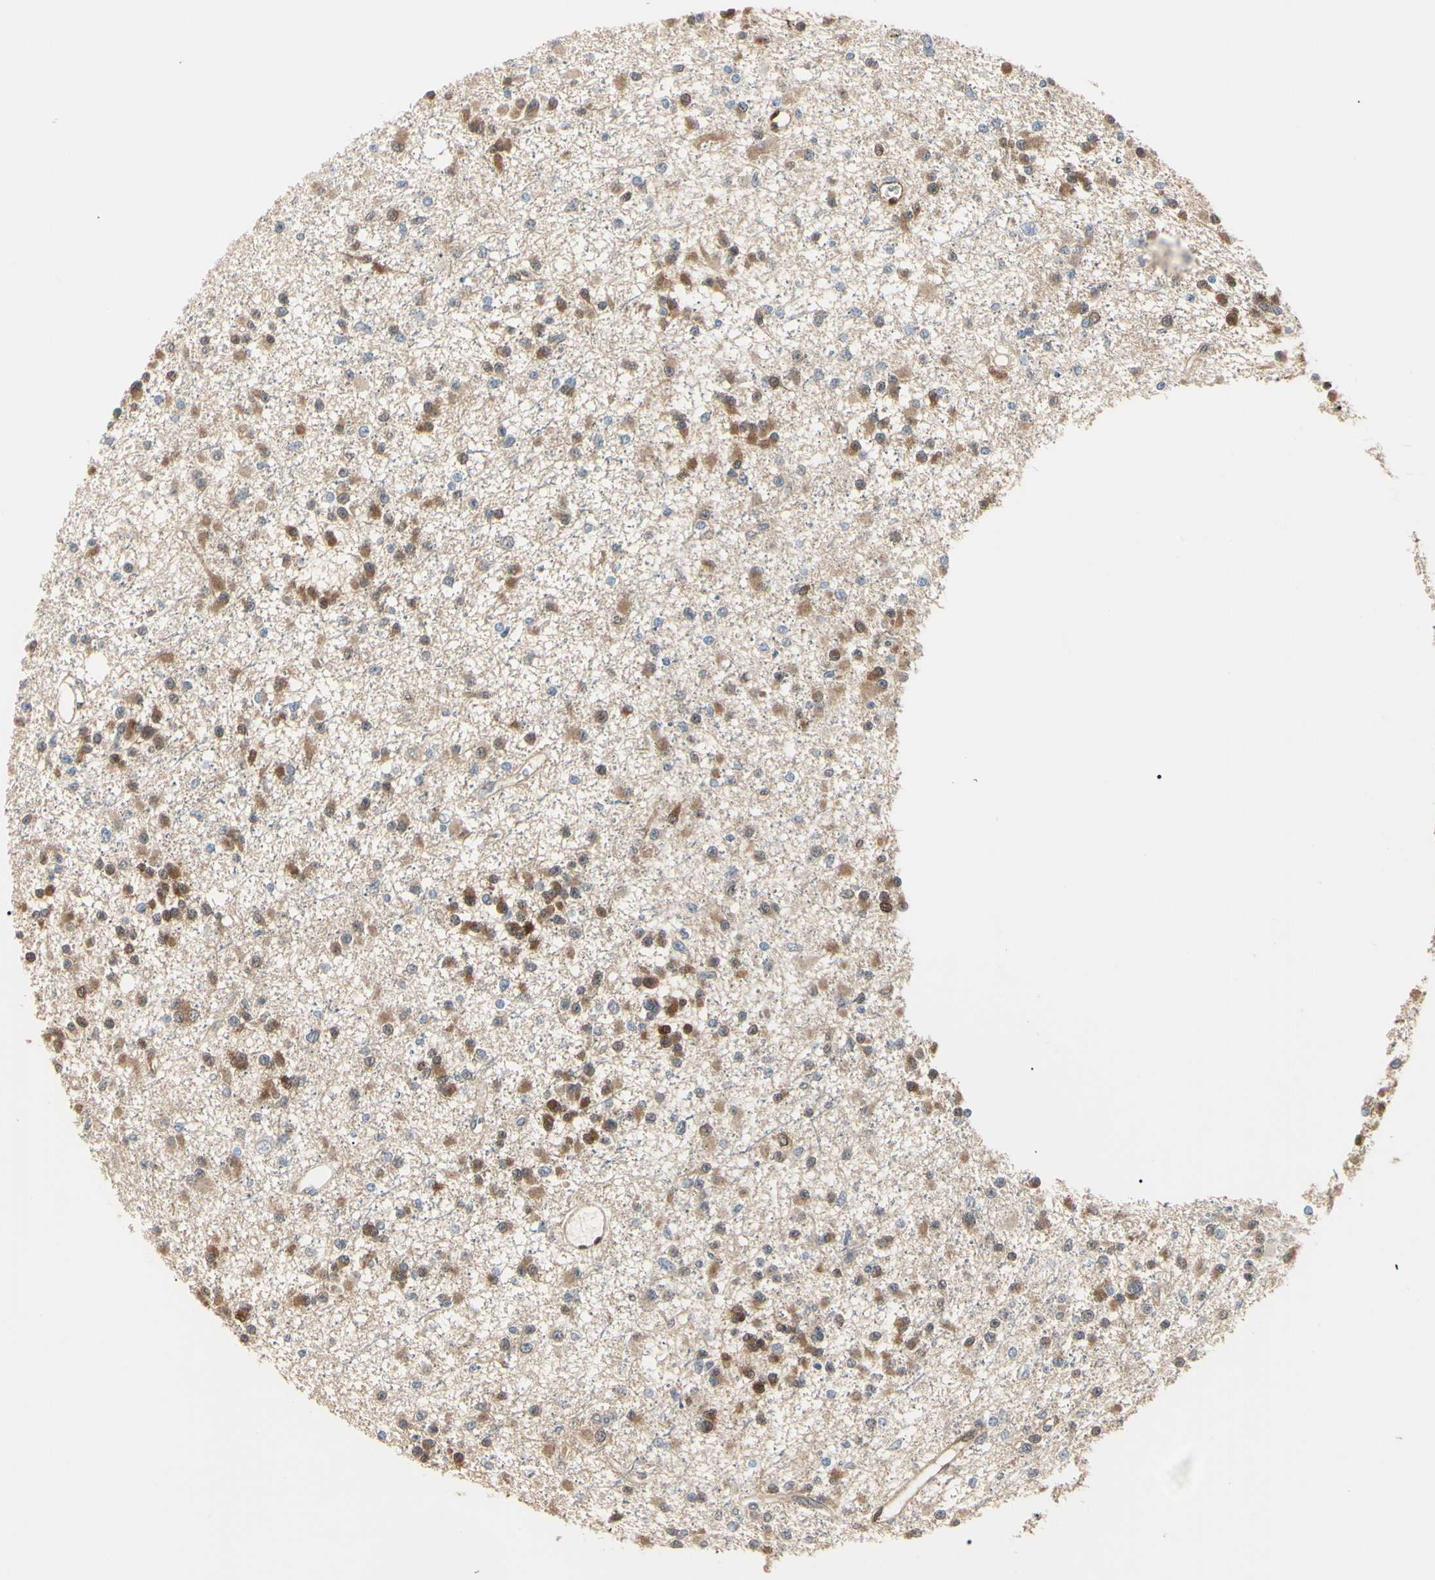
{"staining": {"intensity": "moderate", "quantity": "25%-75%", "location": "cytoplasmic/membranous"}, "tissue": "glioma", "cell_type": "Tumor cells", "image_type": "cancer", "snomed": [{"axis": "morphology", "description": "Glioma, malignant, Low grade"}, {"axis": "topography", "description": "Brain"}], "caption": "Tumor cells demonstrate medium levels of moderate cytoplasmic/membranous positivity in approximately 25%-75% of cells in malignant low-grade glioma.", "gene": "AKR1C3", "patient": {"sex": "female", "age": 22}}